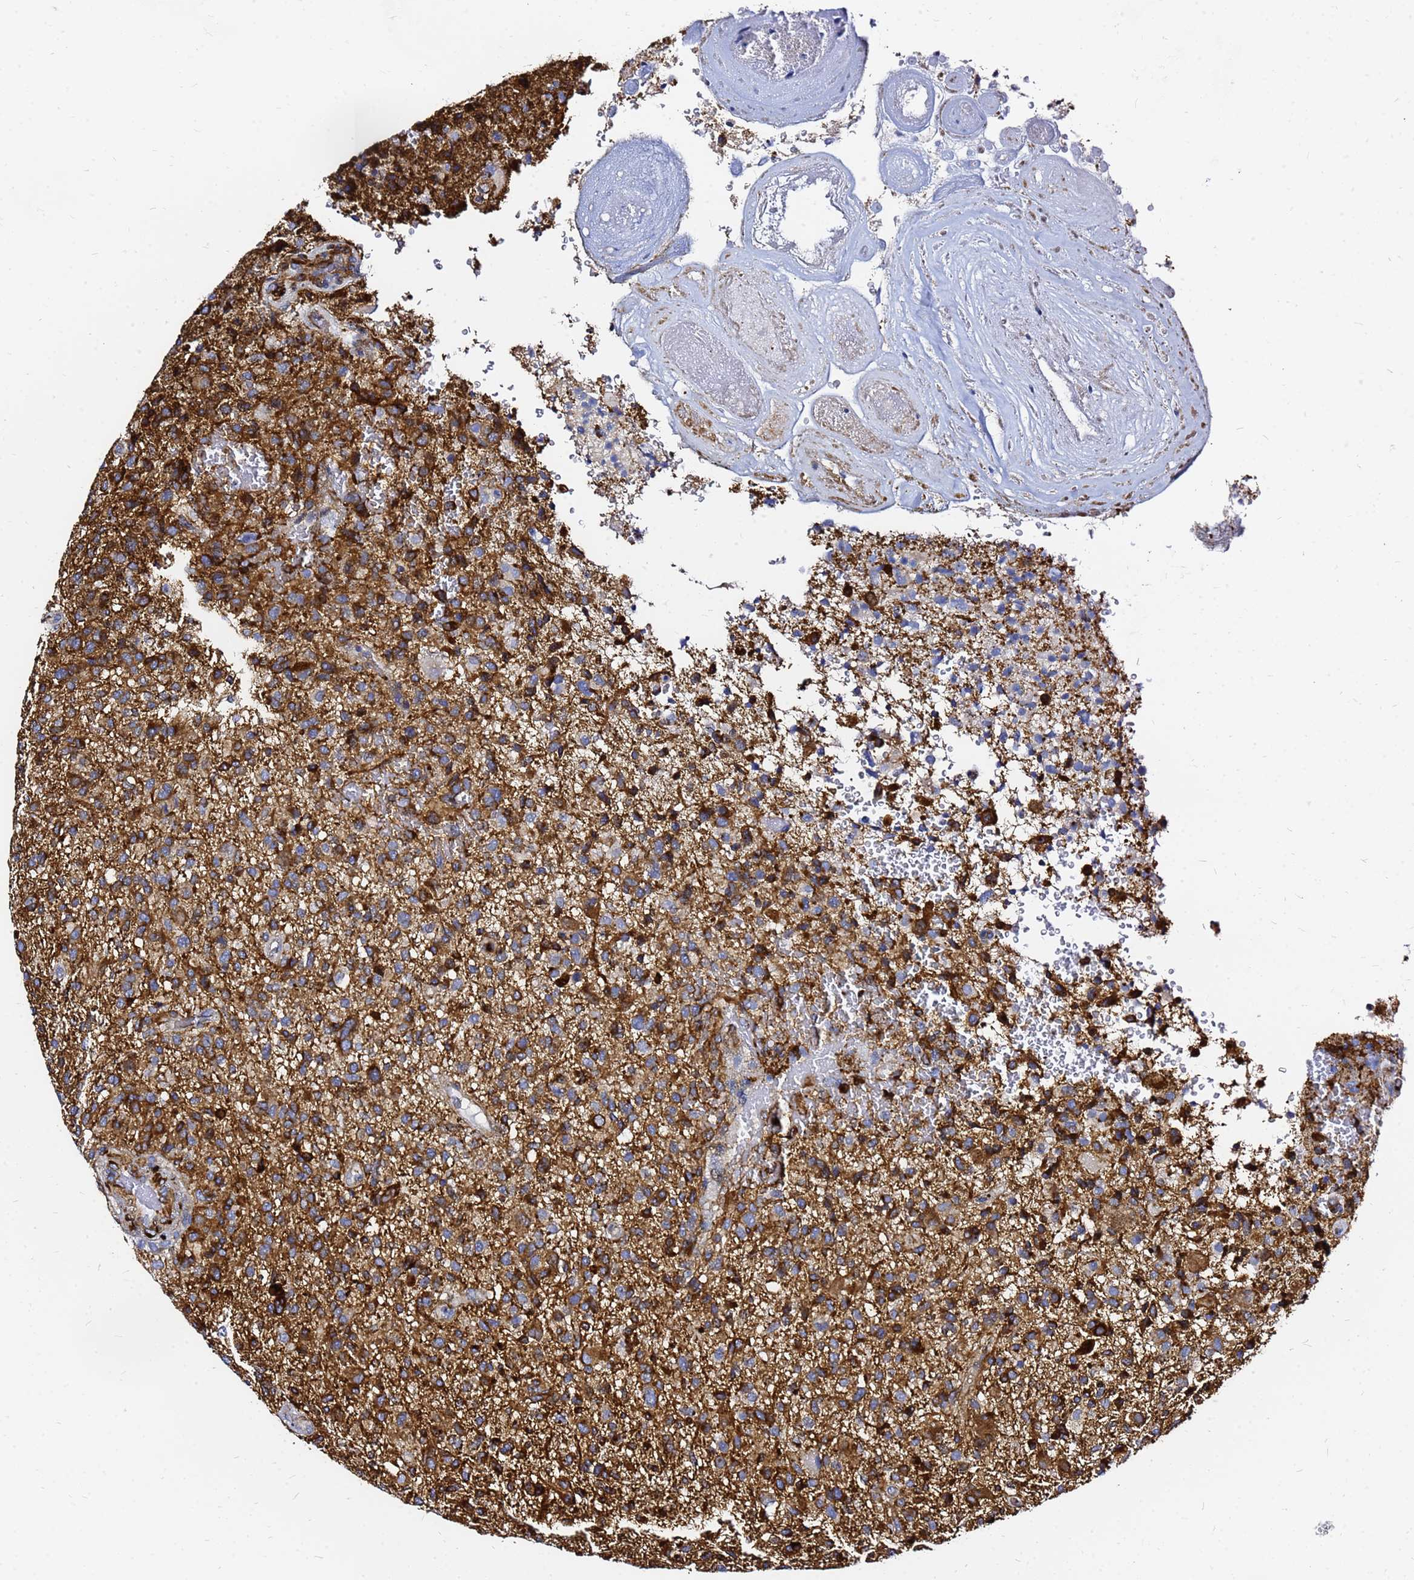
{"staining": {"intensity": "strong", "quantity": "25%-75%", "location": "cytoplasmic/membranous"}, "tissue": "glioma", "cell_type": "Tumor cells", "image_type": "cancer", "snomed": [{"axis": "morphology", "description": "Glioma, malignant, High grade"}, {"axis": "topography", "description": "Brain"}], "caption": "A micrograph of human glioma stained for a protein exhibits strong cytoplasmic/membranous brown staining in tumor cells.", "gene": "TUBA8", "patient": {"sex": "male", "age": 47}}